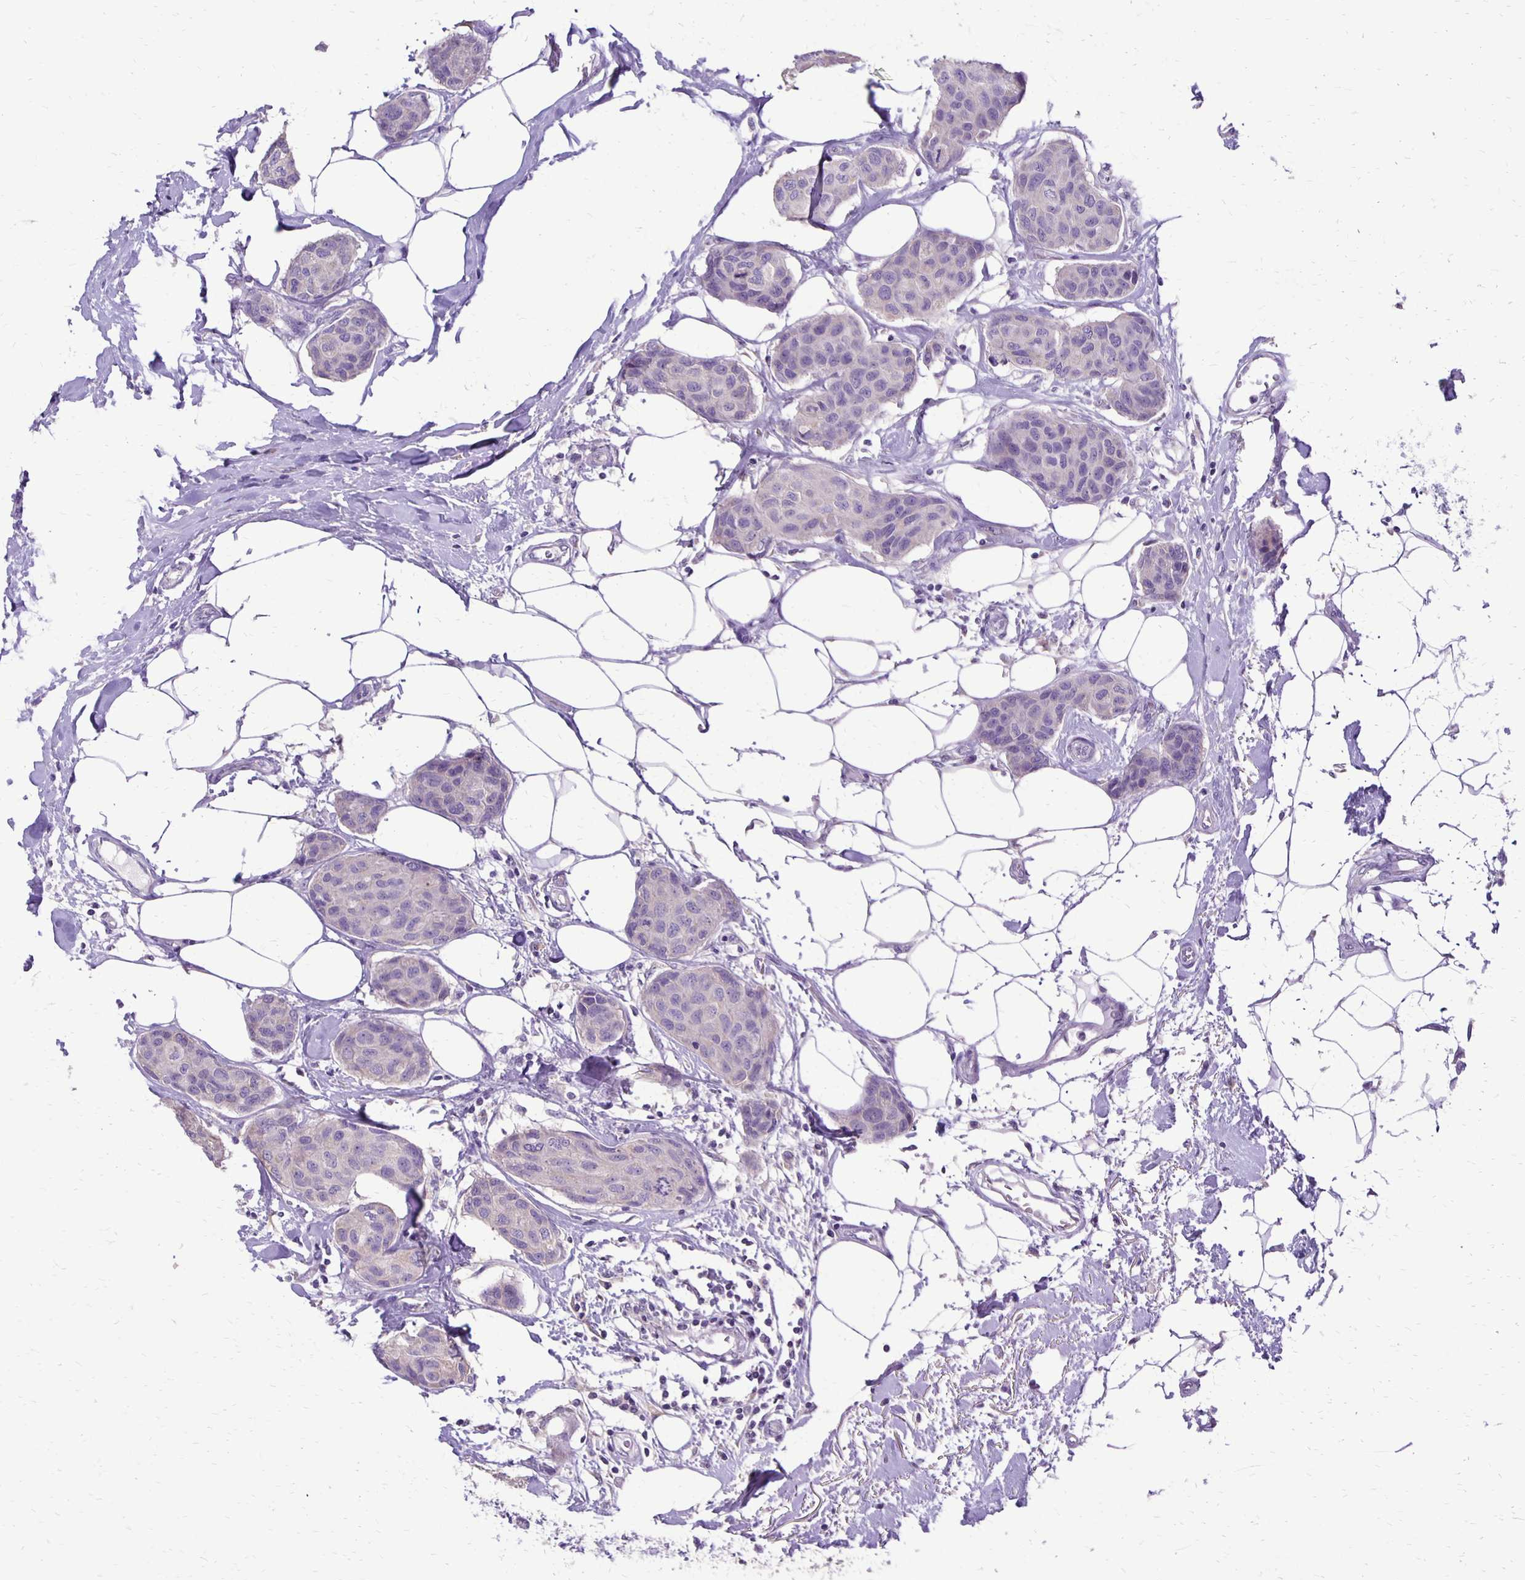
{"staining": {"intensity": "negative", "quantity": "none", "location": "none"}, "tissue": "breast cancer", "cell_type": "Tumor cells", "image_type": "cancer", "snomed": [{"axis": "morphology", "description": "Duct carcinoma"}, {"axis": "topography", "description": "Breast"}], "caption": "This is an IHC micrograph of human breast intraductal carcinoma. There is no staining in tumor cells.", "gene": "ANKRD45", "patient": {"sex": "female", "age": 80}}